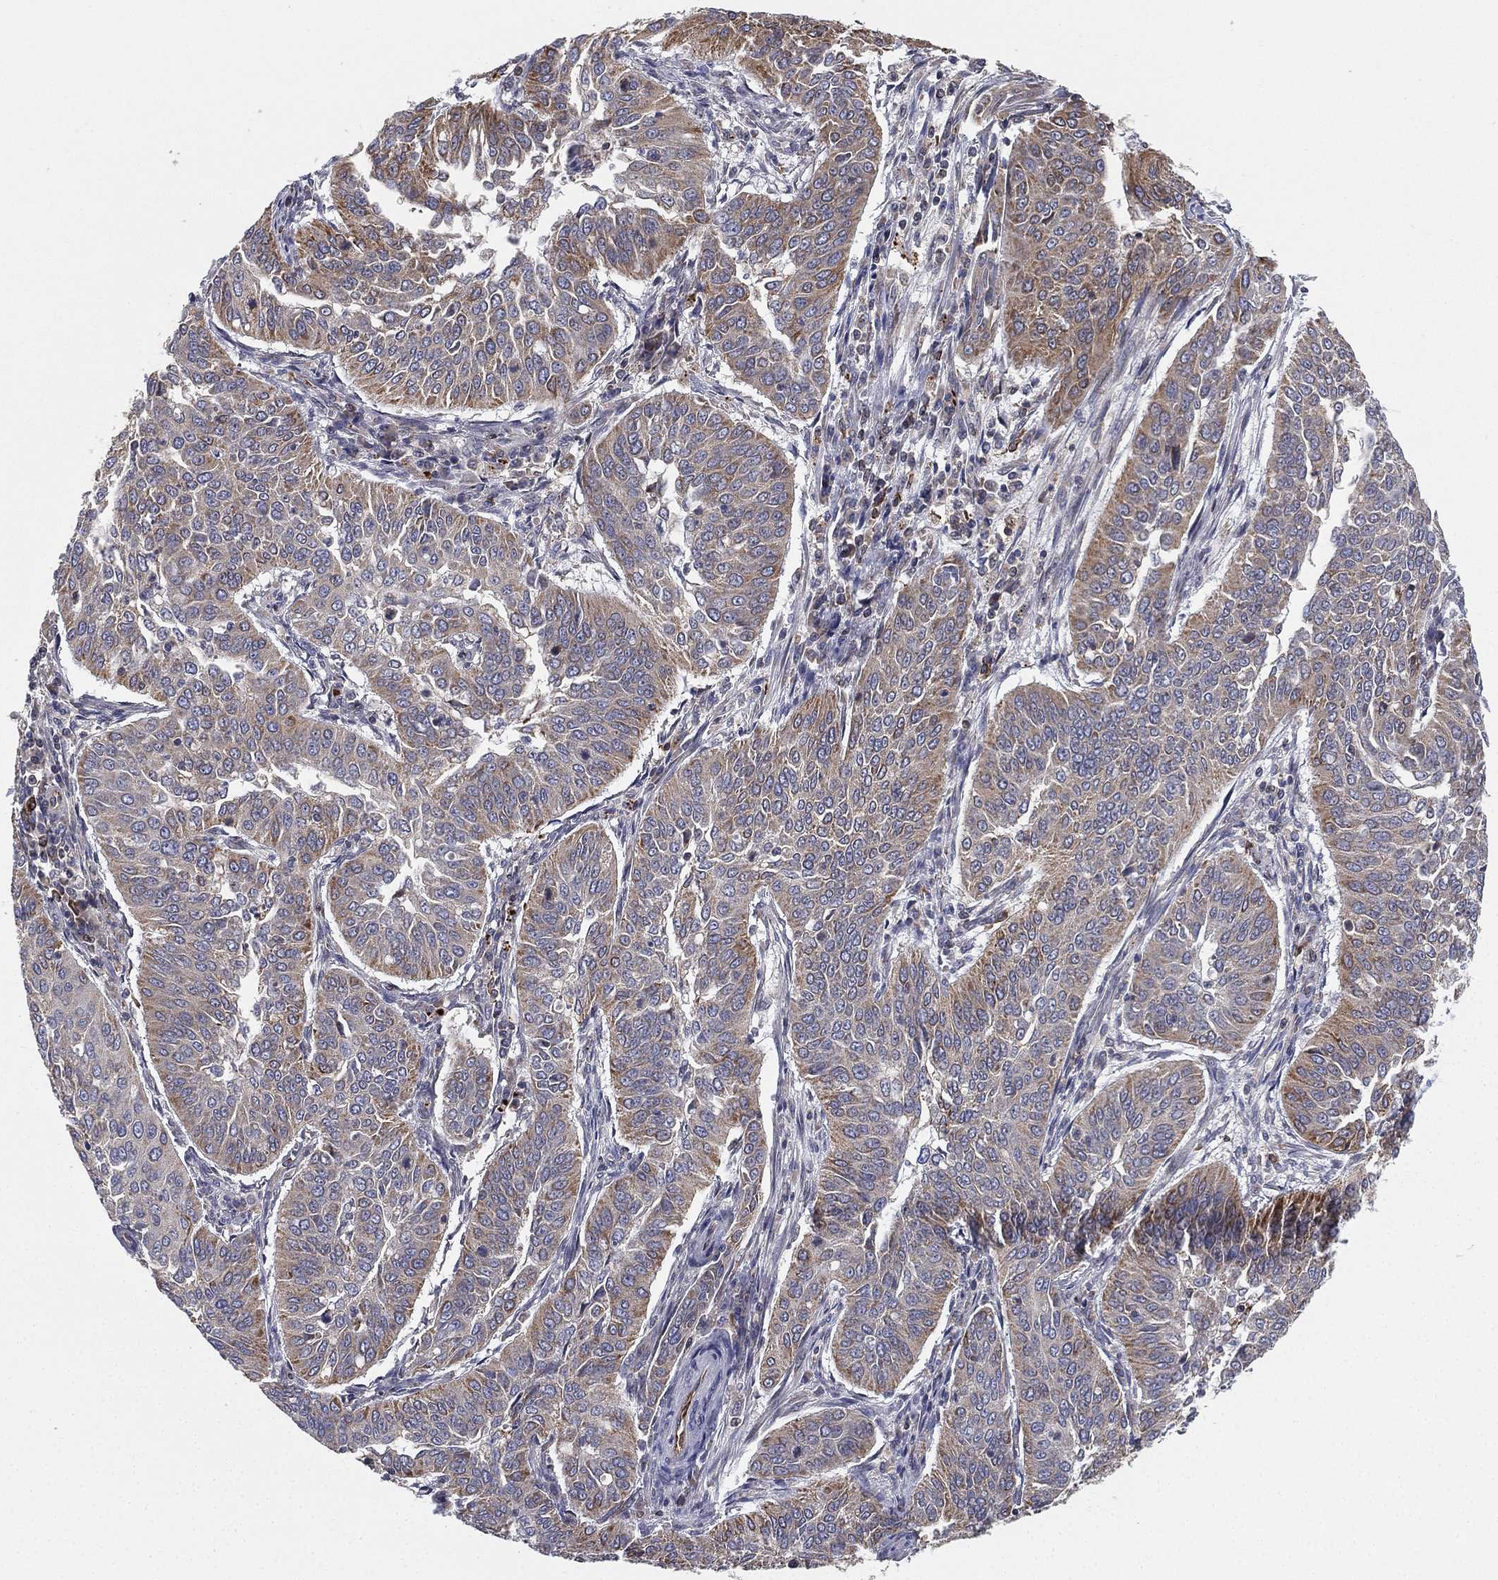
{"staining": {"intensity": "moderate", "quantity": "25%-75%", "location": "cytoplasmic/membranous"}, "tissue": "cervical cancer", "cell_type": "Tumor cells", "image_type": "cancer", "snomed": [{"axis": "morphology", "description": "Normal tissue, NOS"}, {"axis": "morphology", "description": "Squamous cell carcinoma, NOS"}, {"axis": "topography", "description": "Cervix"}], "caption": "Cervical cancer was stained to show a protein in brown. There is medium levels of moderate cytoplasmic/membranous positivity in about 25%-75% of tumor cells.", "gene": "CYB5B", "patient": {"sex": "female", "age": 39}}